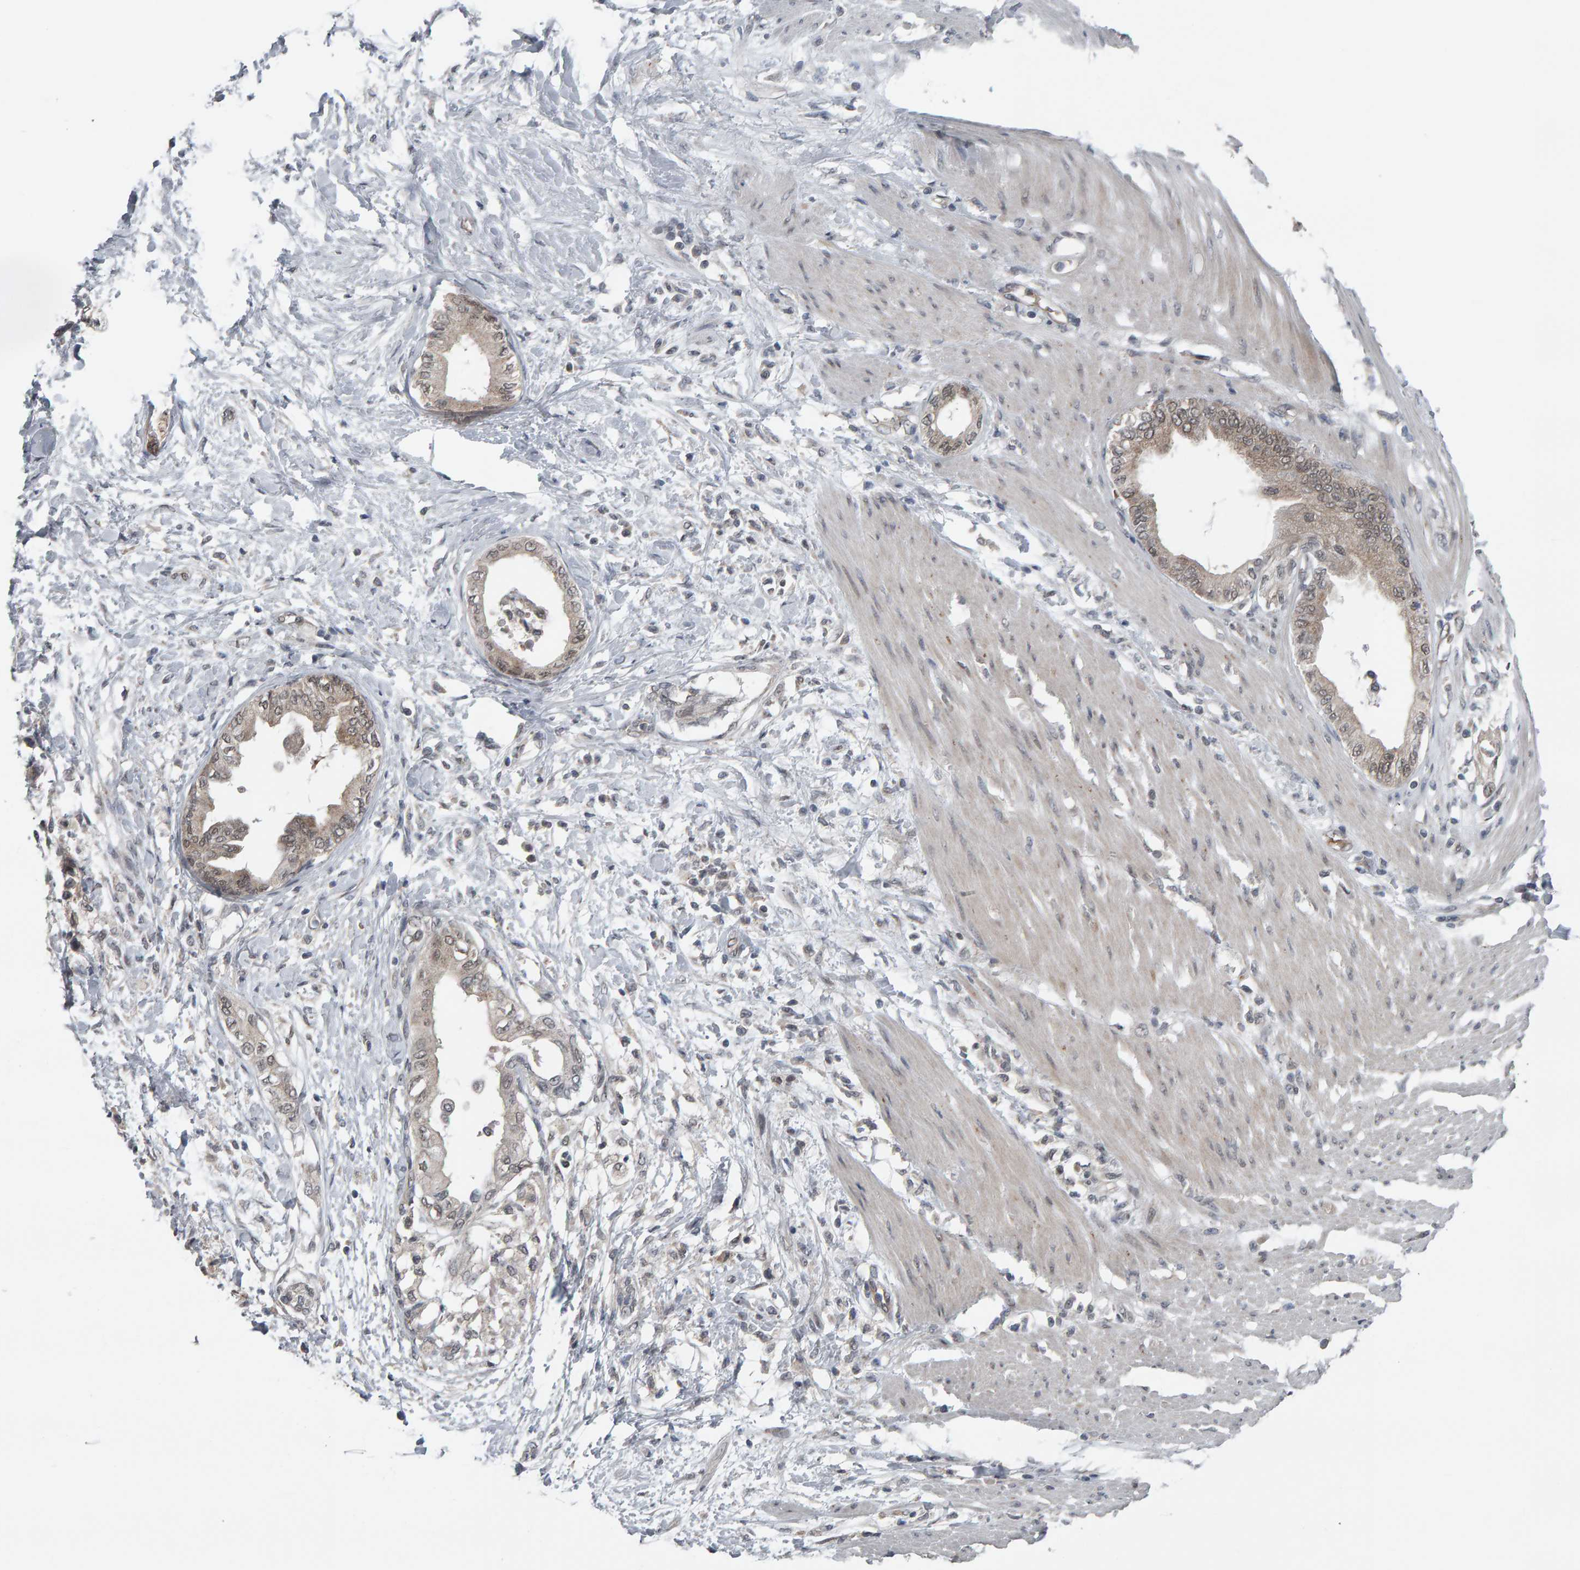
{"staining": {"intensity": "weak", "quantity": ">75%", "location": "nuclear"}, "tissue": "pancreatic cancer", "cell_type": "Tumor cells", "image_type": "cancer", "snomed": [{"axis": "morphology", "description": "Normal tissue, NOS"}, {"axis": "morphology", "description": "Adenocarcinoma, NOS"}, {"axis": "topography", "description": "Pancreas"}, {"axis": "topography", "description": "Duodenum"}], "caption": "Human pancreatic cancer stained for a protein (brown) reveals weak nuclear positive expression in about >75% of tumor cells.", "gene": "COASY", "patient": {"sex": "female", "age": 60}}